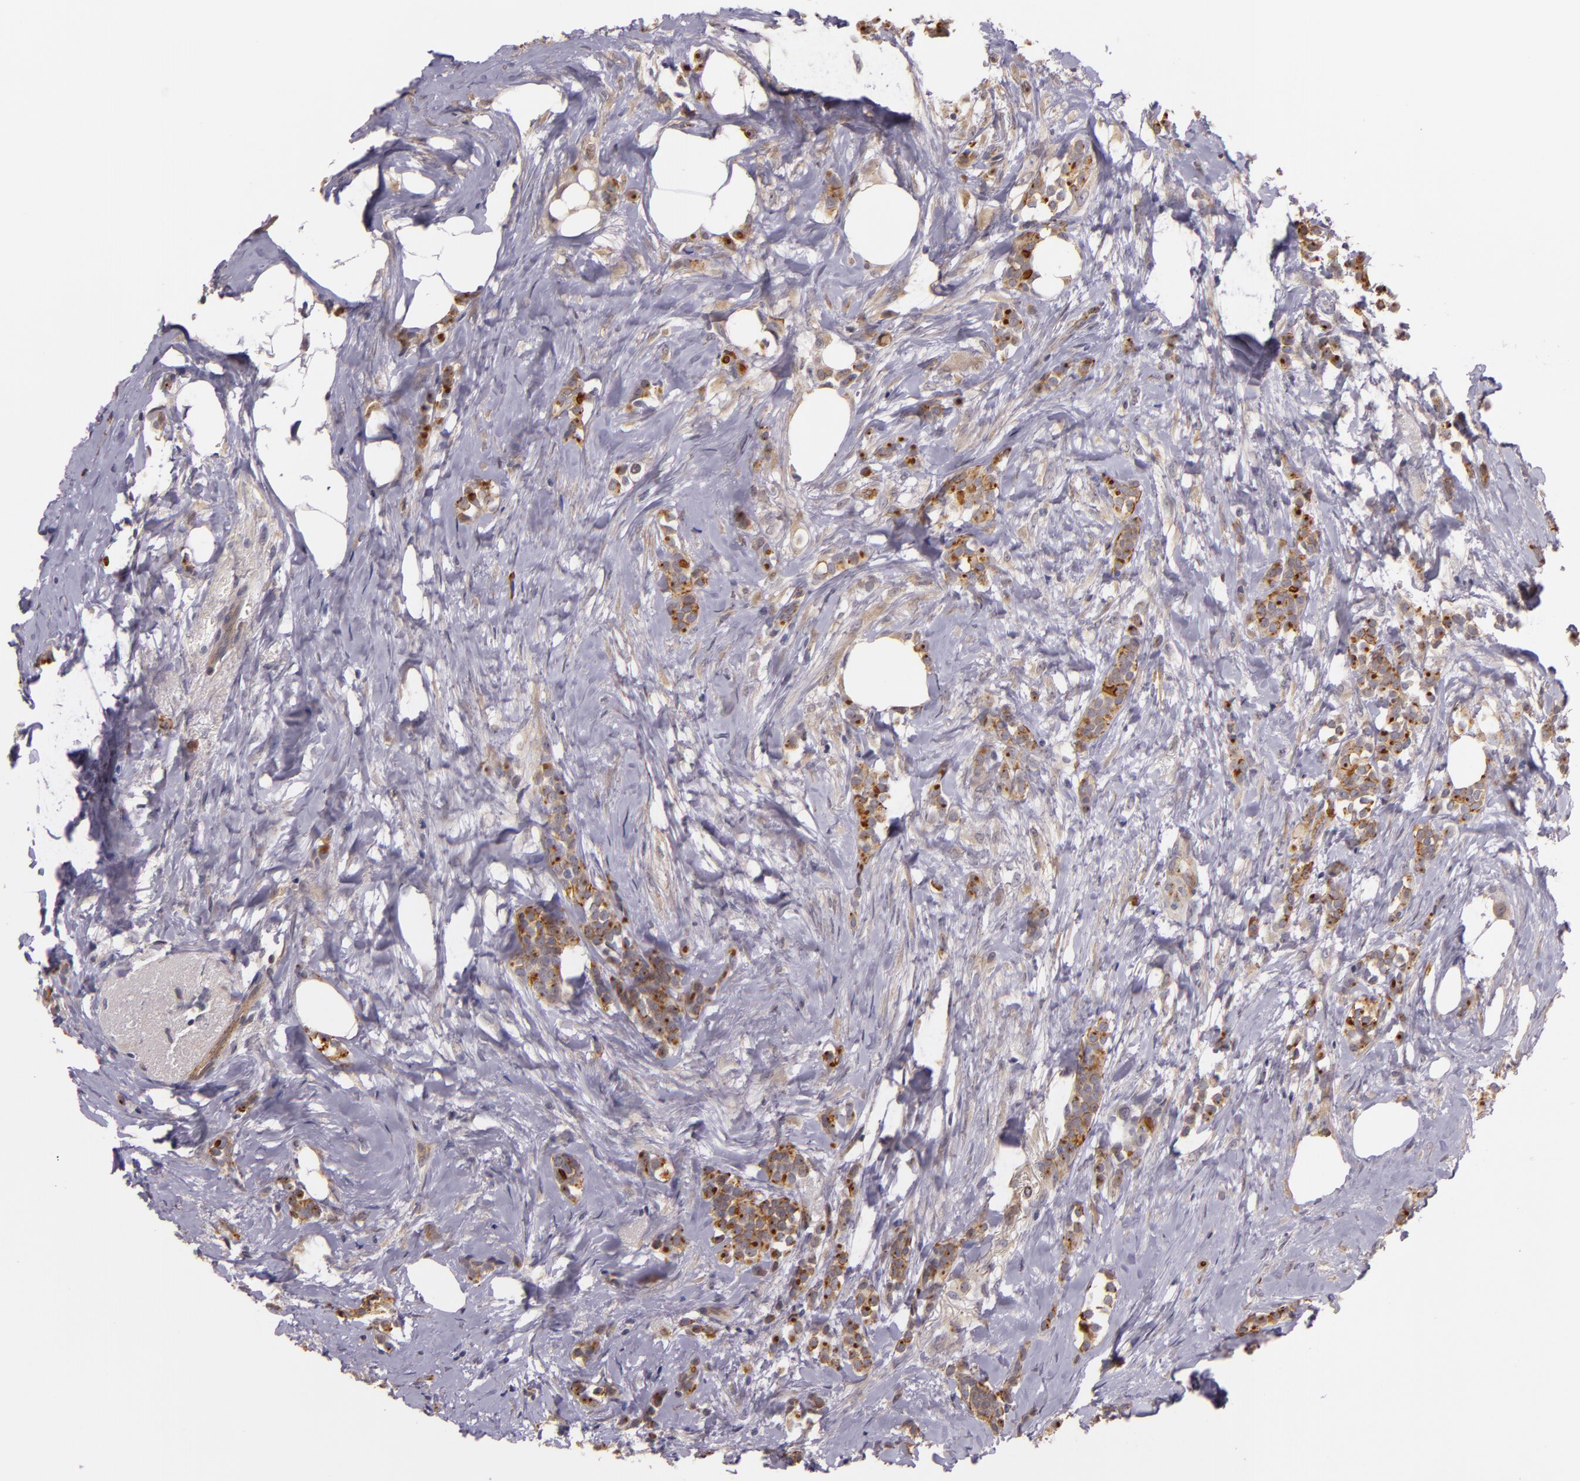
{"staining": {"intensity": "moderate", "quantity": ">75%", "location": "cytoplasmic/membranous"}, "tissue": "breast cancer", "cell_type": "Tumor cells", "image_type": "cancer", "snomed": [{"axis": "morphology", "description": "Lobular carcinoma"}, {"axis": "topography", "description": "Breast"}], "caption": "Moderate cytoplasmic/membranous protein expression is seen in about >75% of tumor cells in breast cancer (lobular carcinoma).", "gene": "SYTL4", "patient": {"sex": "female", "age": 56}}